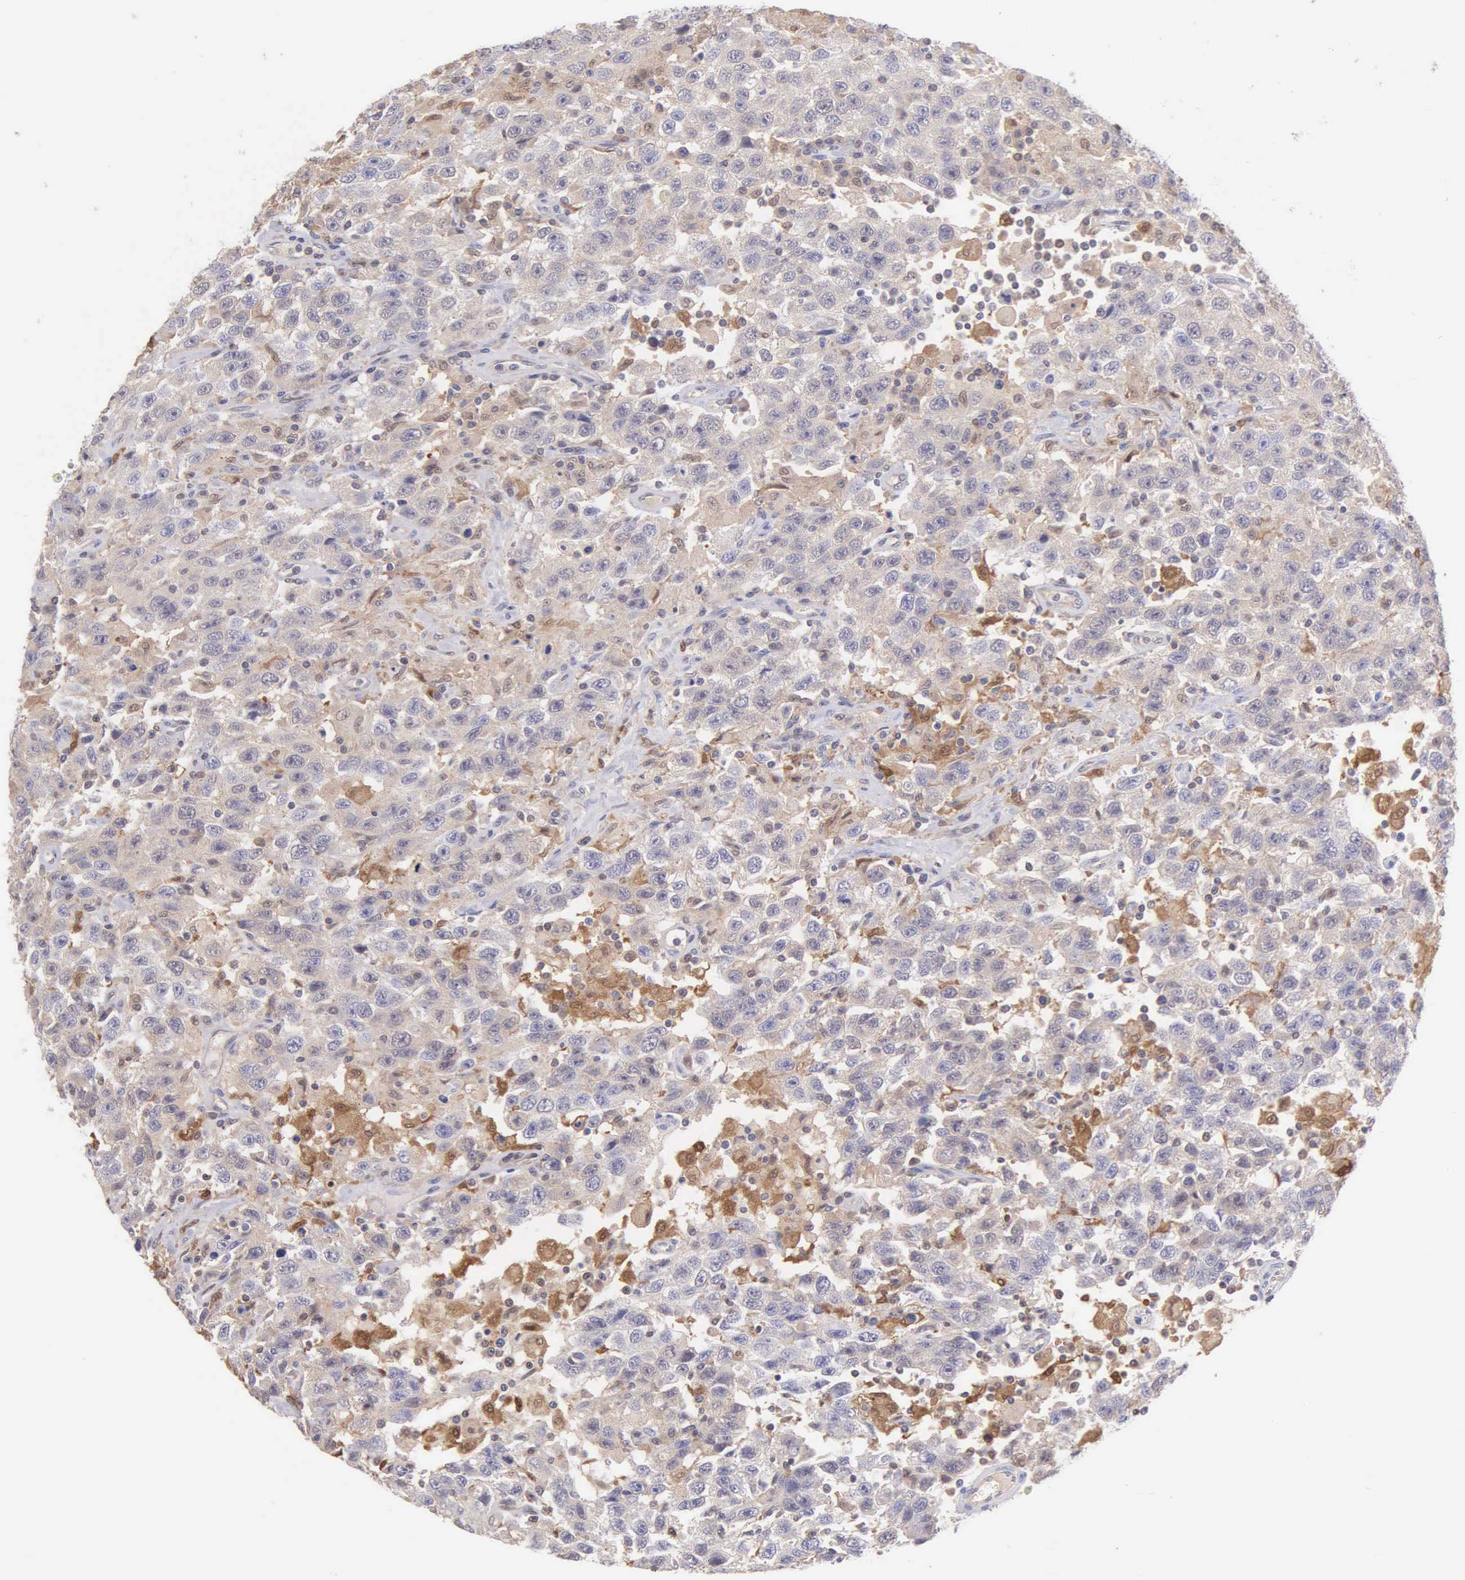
{"staining": {"intensity": "weak", "quantity": "25%-75%", "location": "cytoplasmic/membranous"}, "tissue": "testis cancer", "cell_type": "Tumor cells", "image_type": "cancer", "snomed": [{"axis": "morphology", "description": "Seminoma, NOS"}, {"axis": "topography", "description": "Testis"}], "caption": "The histopathology image exhibits a brown stain indicating the presence of a protein in the cytoplasmic/membranous of tumor cells in testis cancer. The protein is stained brown, and the nuclei are stained in blue (DAB IHC with brightfield microscopy, high magnification).", "gene": "BID", "patient": {"sex": "male", "age": 41}}